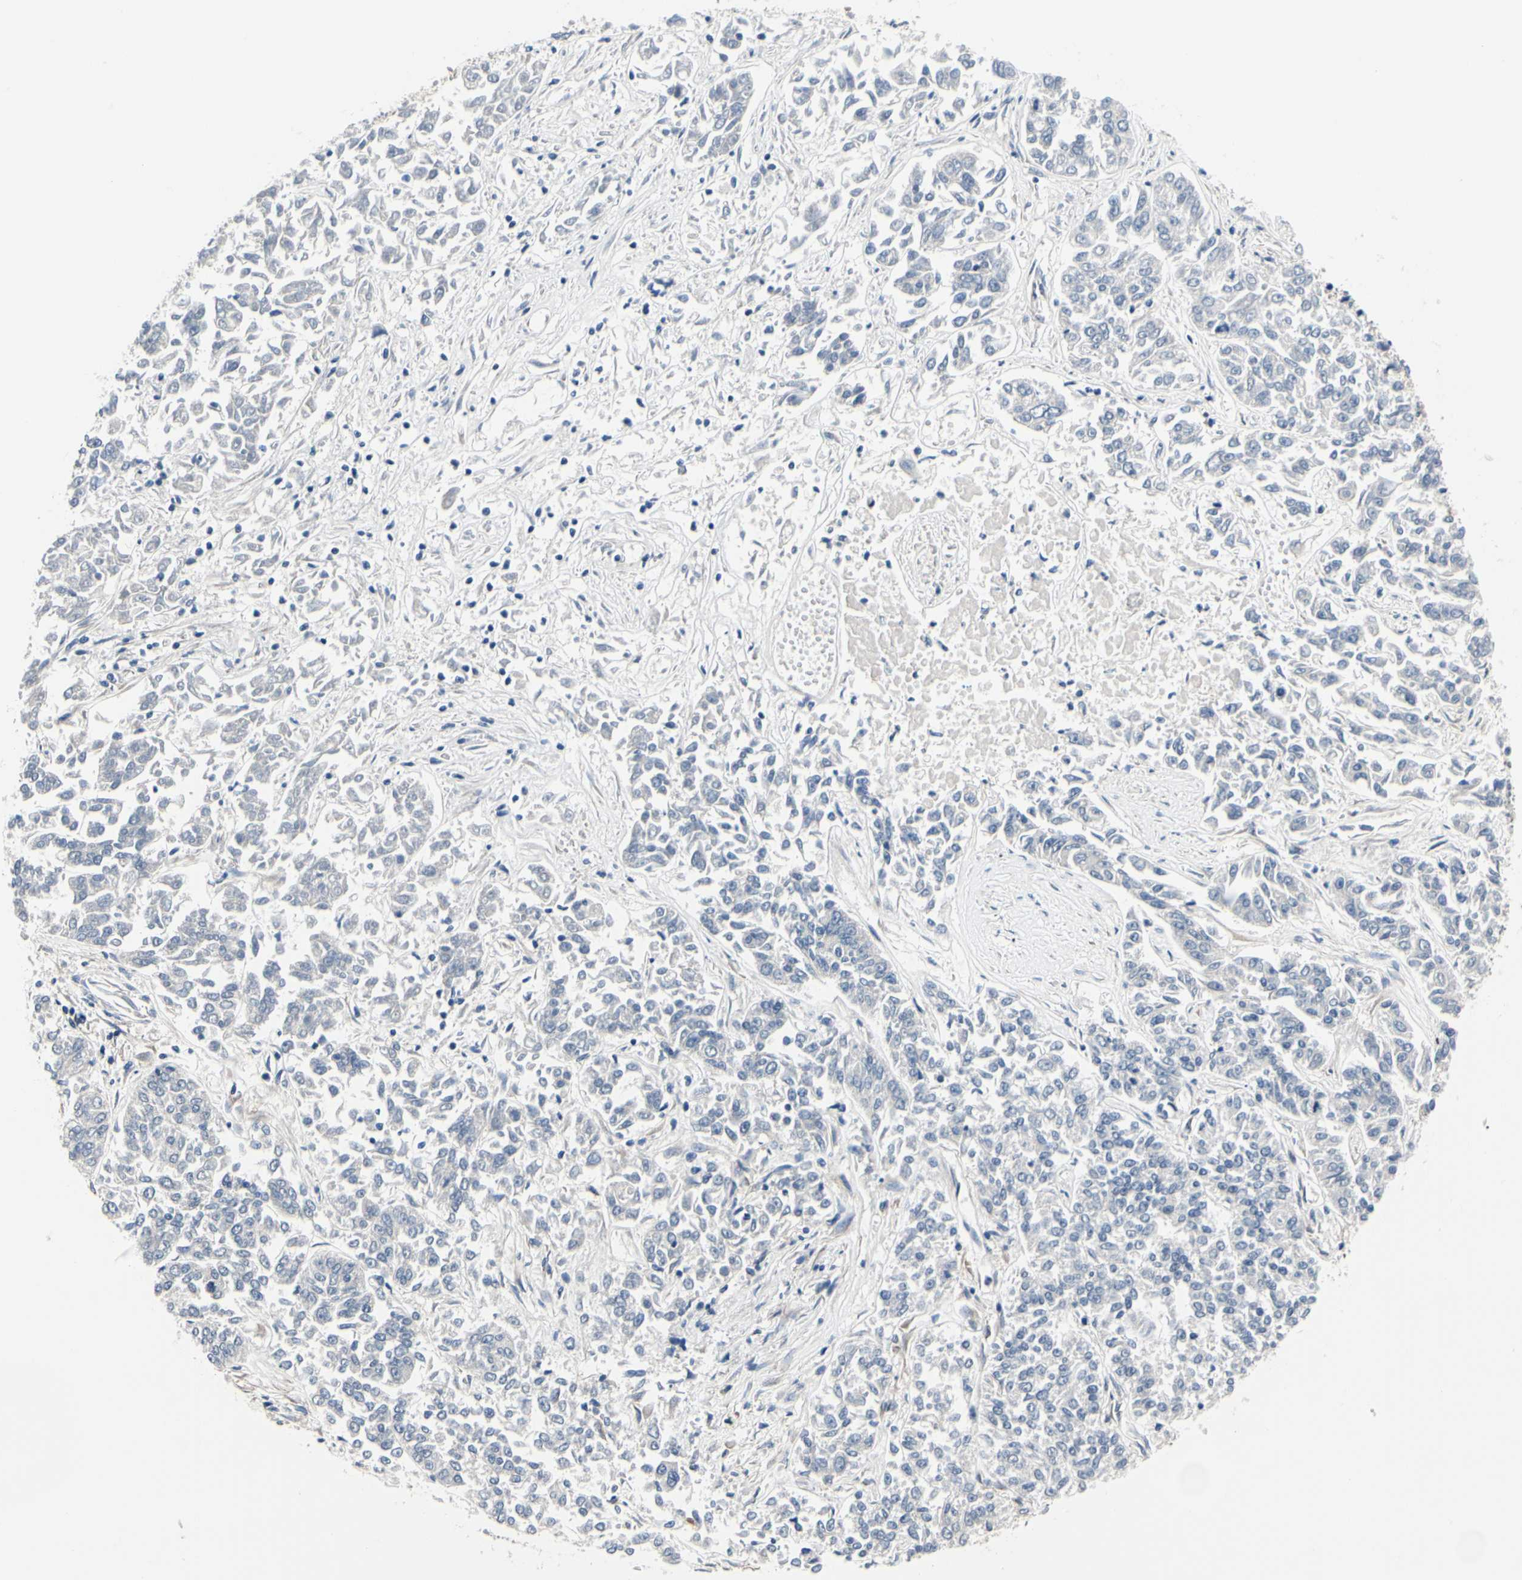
{"staining": {"intensity": "negative", "quantity": "none", "location": "none"}, "tissue": "lung cancer", "cell_type": "Tumor cells", "image_type": "cancer", "snomed": [{"axis": "morphology", "description": "Adenocarcinoma, NOS"}, {"axis": "topography", "description": "Lung"}], "caption": "A high-resolution image shows immunohistochemistry (IHC) staining of adenocarcinoma (lung), which demonstrates no significant expression in tumor cells. The staining is performed using DAB brown chromogen with nuclei counter-stained in using hematoxylin.", "gene": "PRKAR2B", "patient": {"sex": "male", "age": 84}}